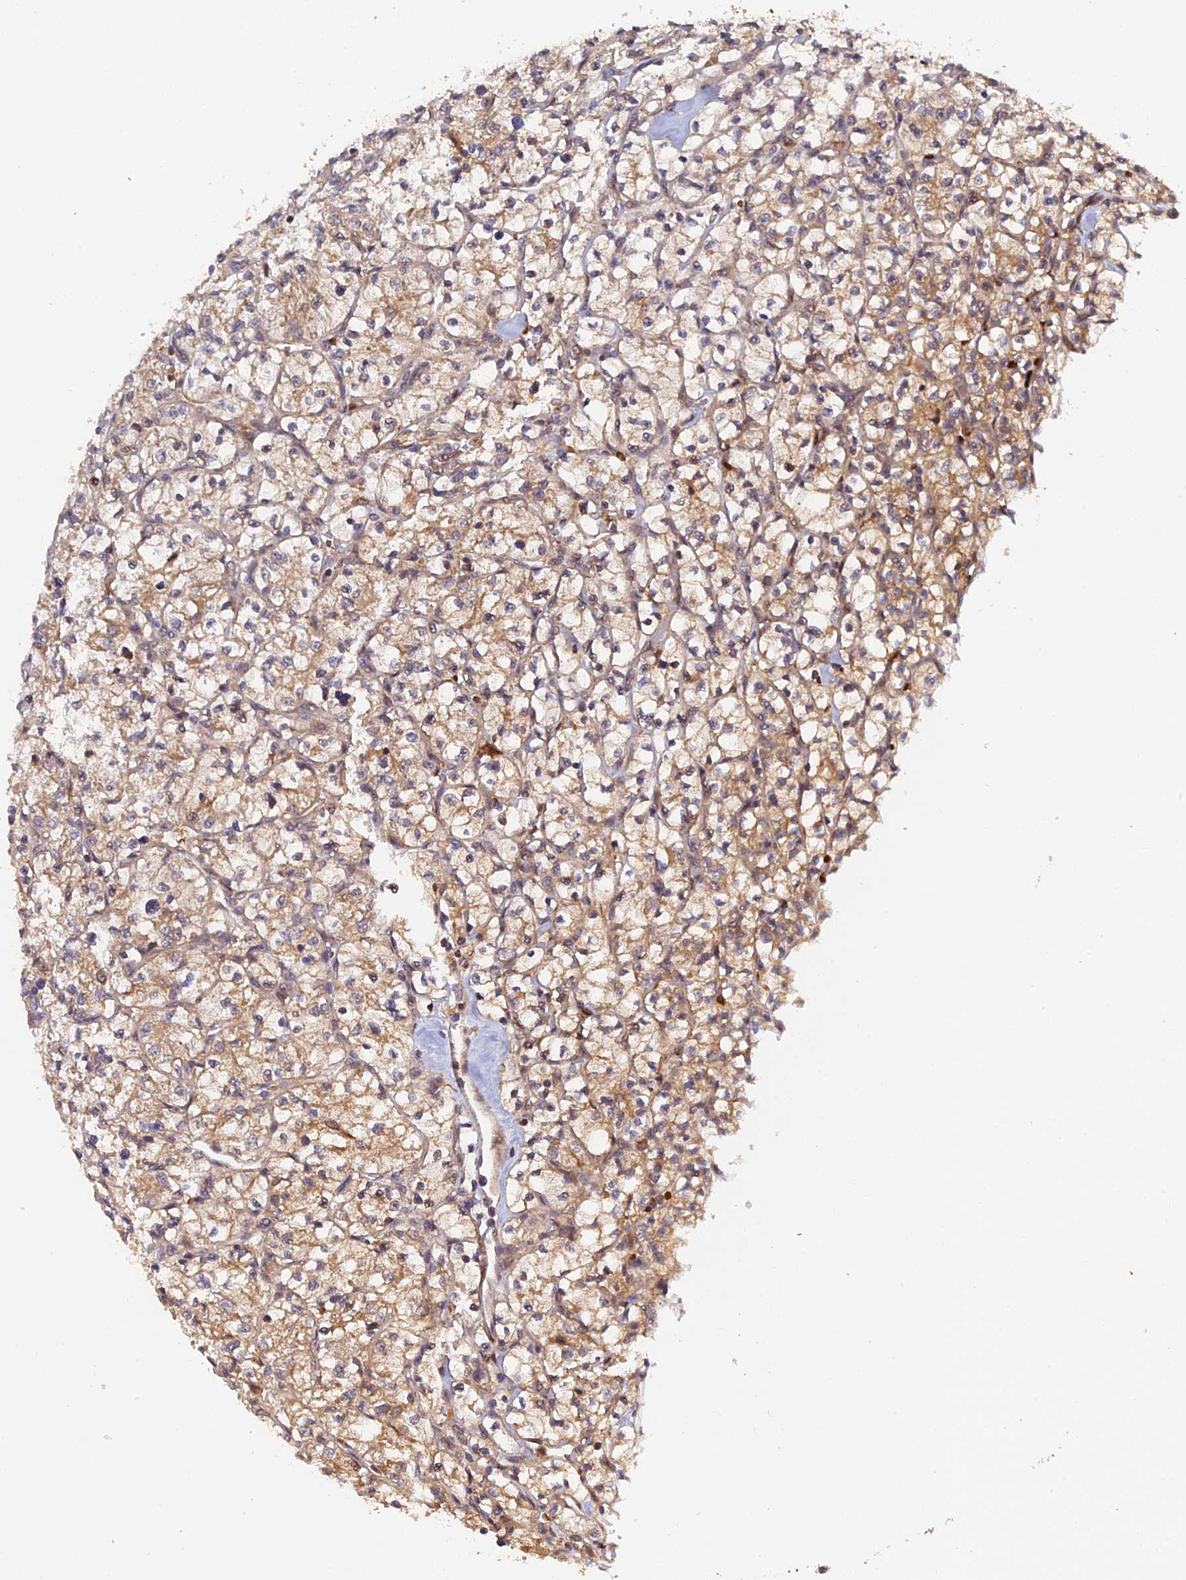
{"staining": {"intensity": "moderate", "quantity": ">75%", "location": "cytoplasmic/membranous"}, "tissue": "renal cancer", "cell_type": "Tumor cells", "image_type": "cancer", "snomed": [{"axis": "morphology", "description": "Adenocarcinoma, NOS"}, {"axis": "topography", "description": "Kidney"}], "caption": "Tumor cells exhibit medium levels of moderate cytoplasmic/membranous expression in approximately >75% of cells in human adenocarcinoma (renal).", "gene": "ARL2BP", "patient": {"sex": "female", "age": 64}}